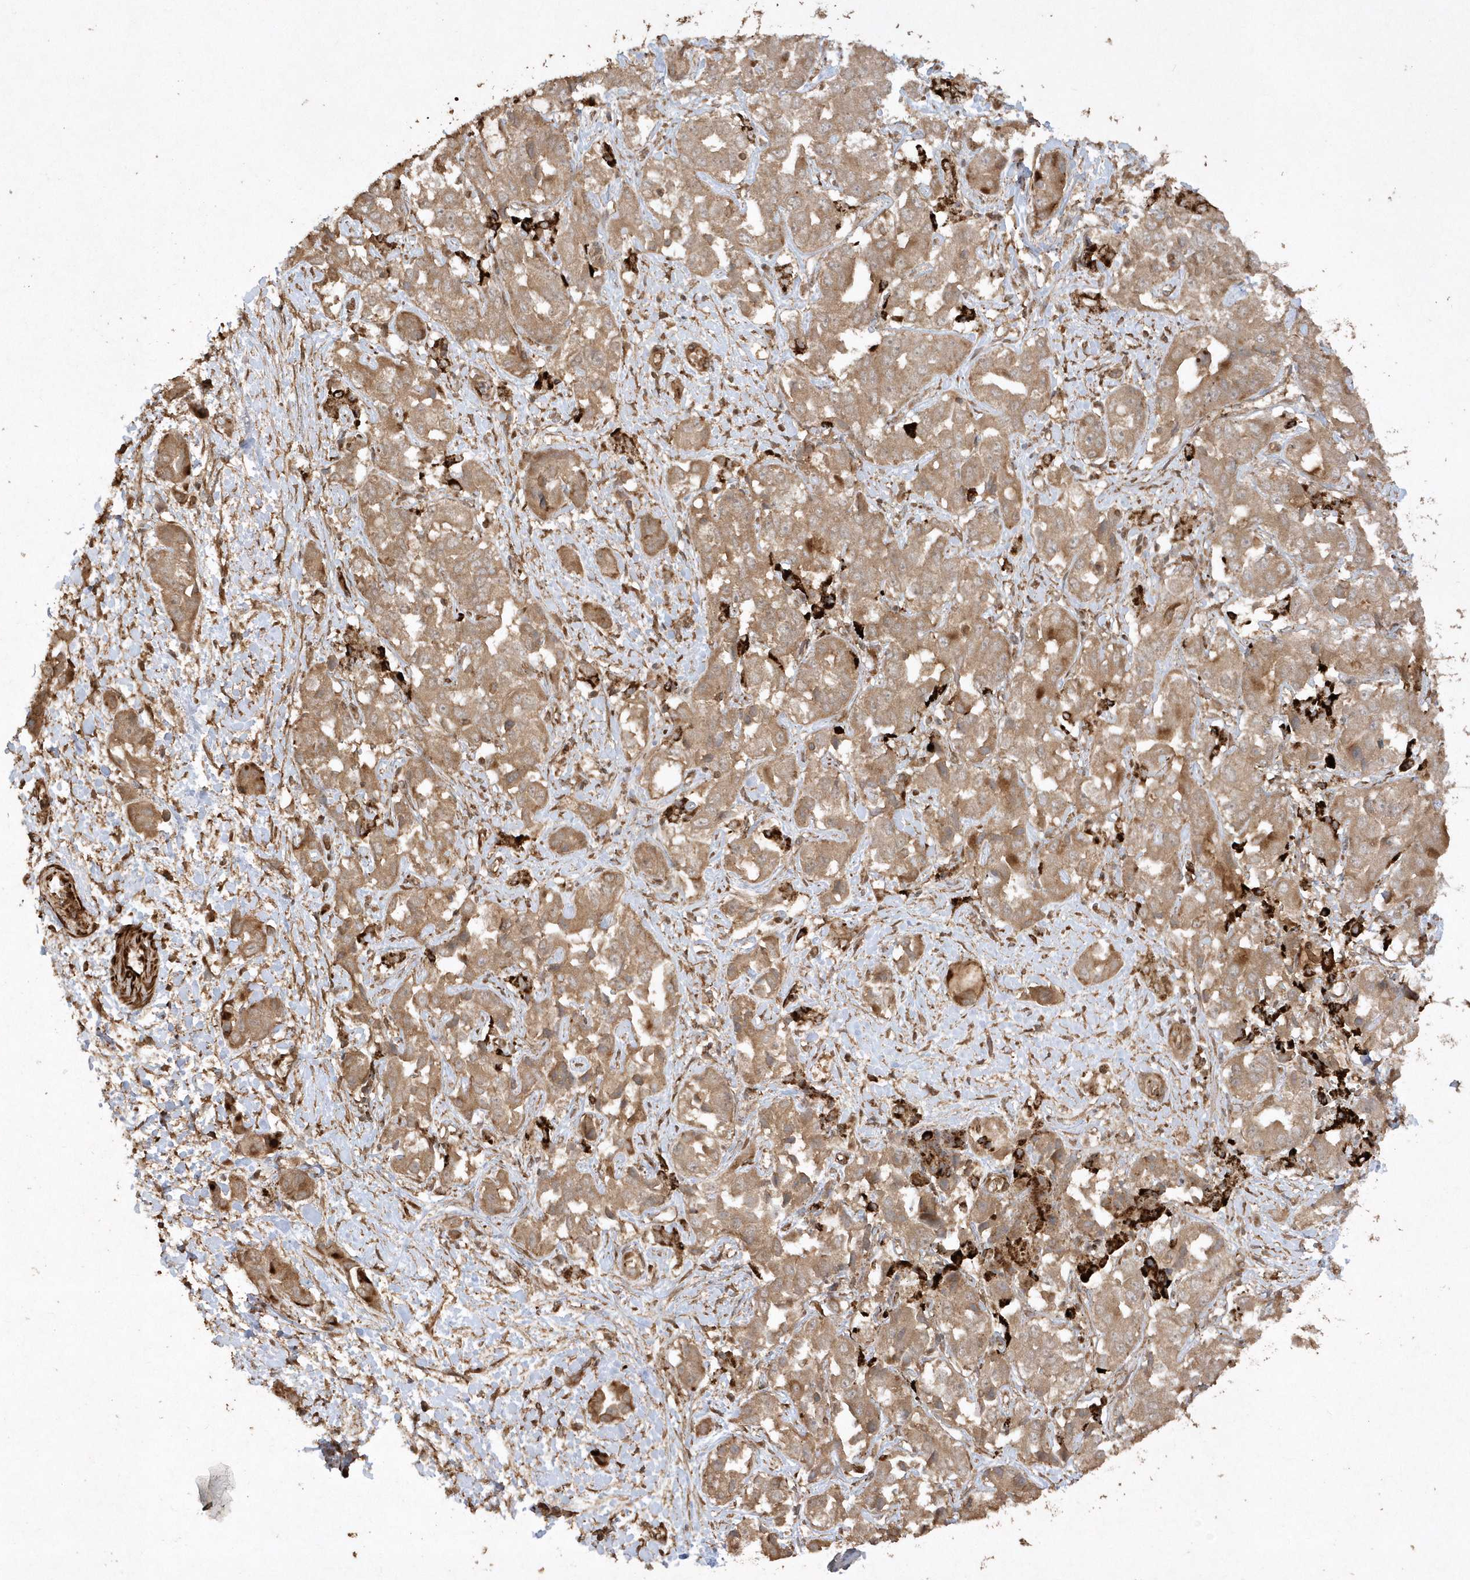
{"staining": {"intensity": "moderate", "quantity": ">75%", "location": "cytoplasmic/membranous"}, "tissue": "liver cancer", "cell_type": "Tumor cells", "image_type": "cancer", "snomed": [{"axis": "morphology", "description": "Cholangiocarcinoma"}, {"axis": "topography", "description": "Liver"}], "caption": "Approximately >75% of tumor cells in liver cancer (cholangiocarcinoma) exhibit moderate cytoplasmic/membranous protein expression as visualized by brown immunohistochemical staining.", "gene": "AVPI1", "patient": {"sex": "female", "age": 52}}